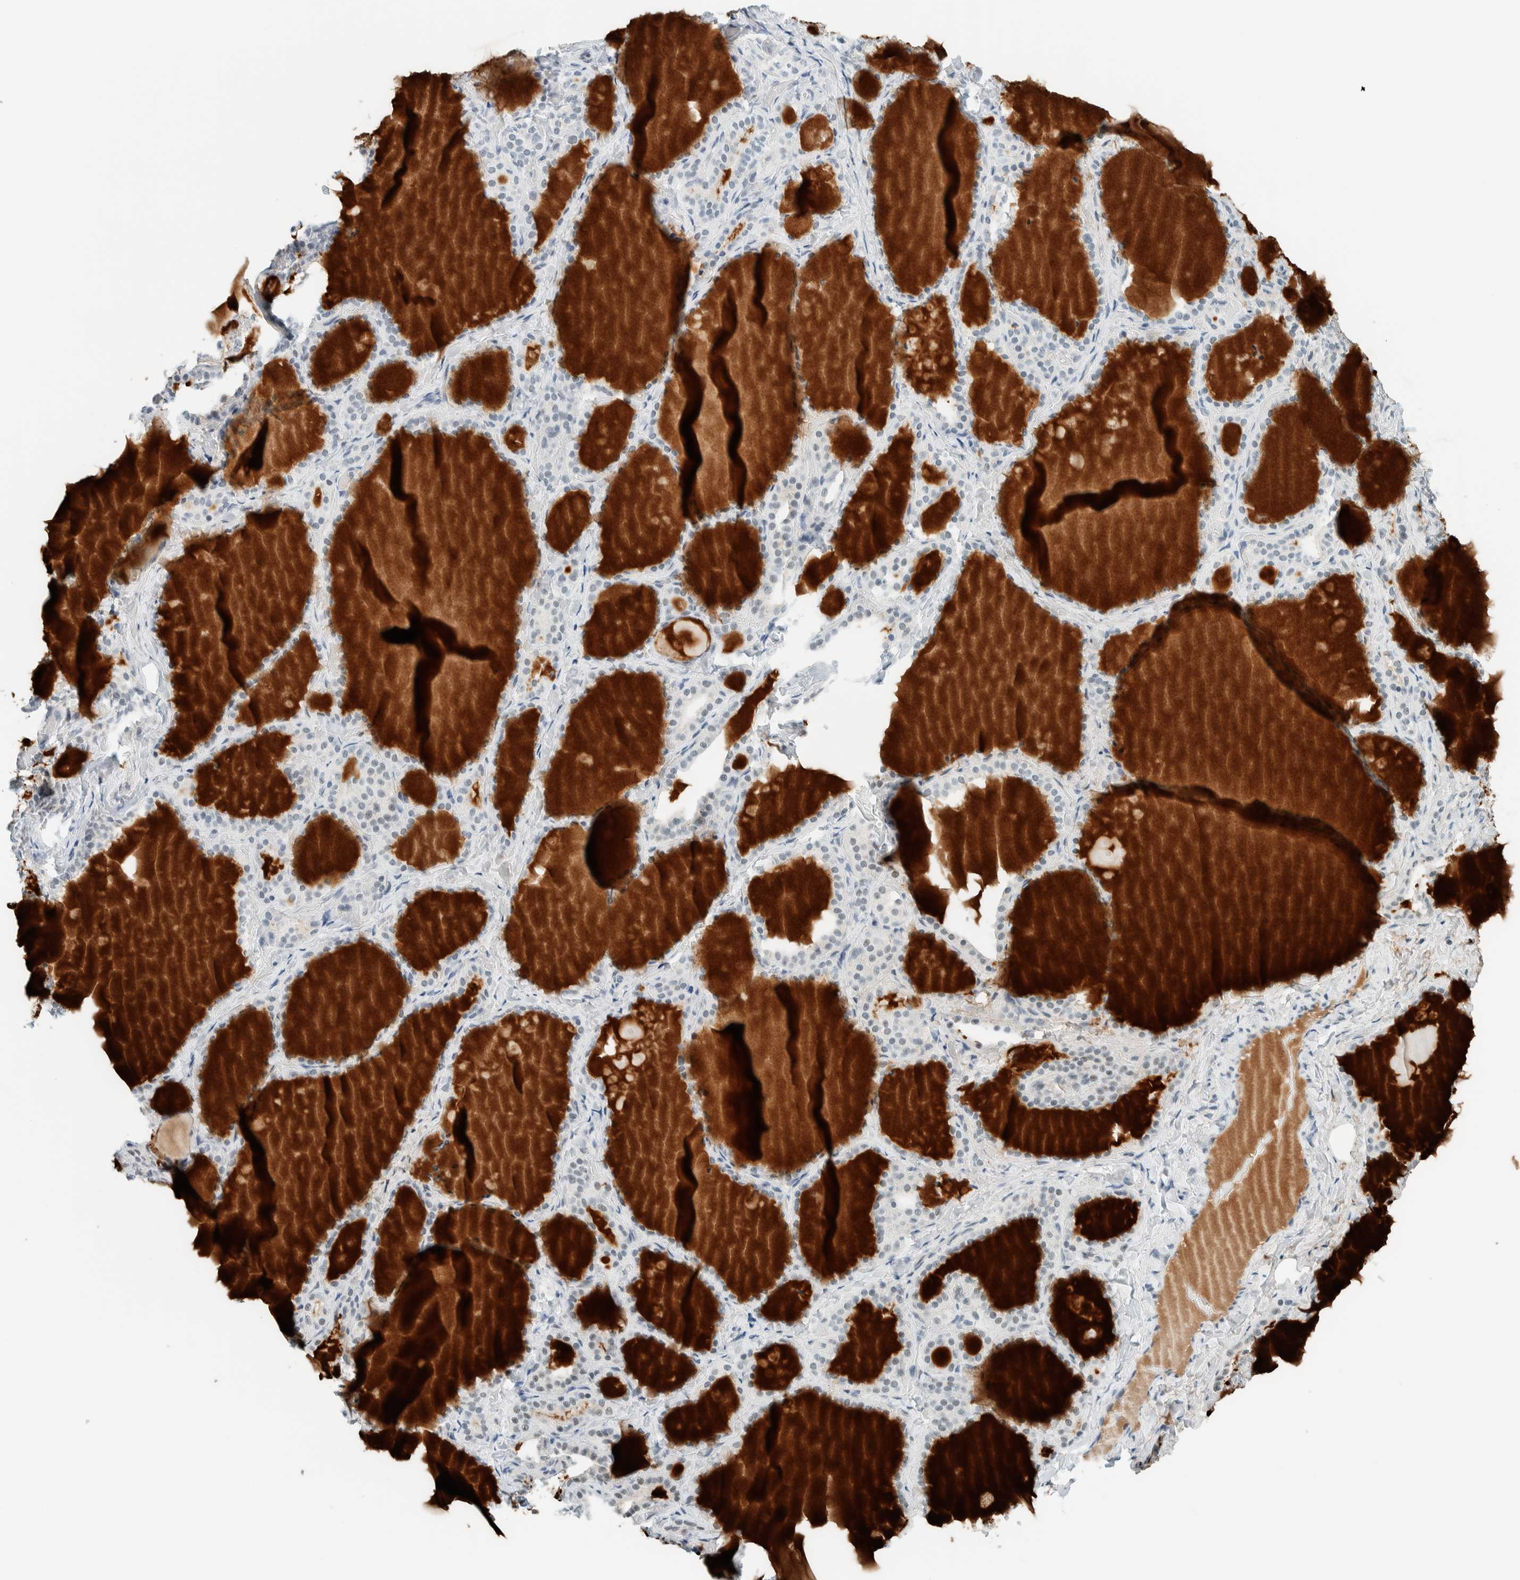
{"staining": {"intensity": "negative", "quantity": "none", "location": "none"}, "tissue": "thyroid gland", "cell_type": "Glandular cells", "image_type": "normal", "snomed": [{"axis": "morphology", "description": "Normal tissue, NOS"}, {"axis": "topography", "description": "Thyroid gland"}], "caption": "The photomicrograph shows no significant positivity in glandular cells of thyroid gland. The staining was performed using DAB (3,3'-diaminobenzidine) to visualize the protein expression in brown, while the nuclei were stained in blue with hematoxylin (Magnification: 20x).", "gene": "CYSRT1", "patient": {"sex": "female", "age": 44}}